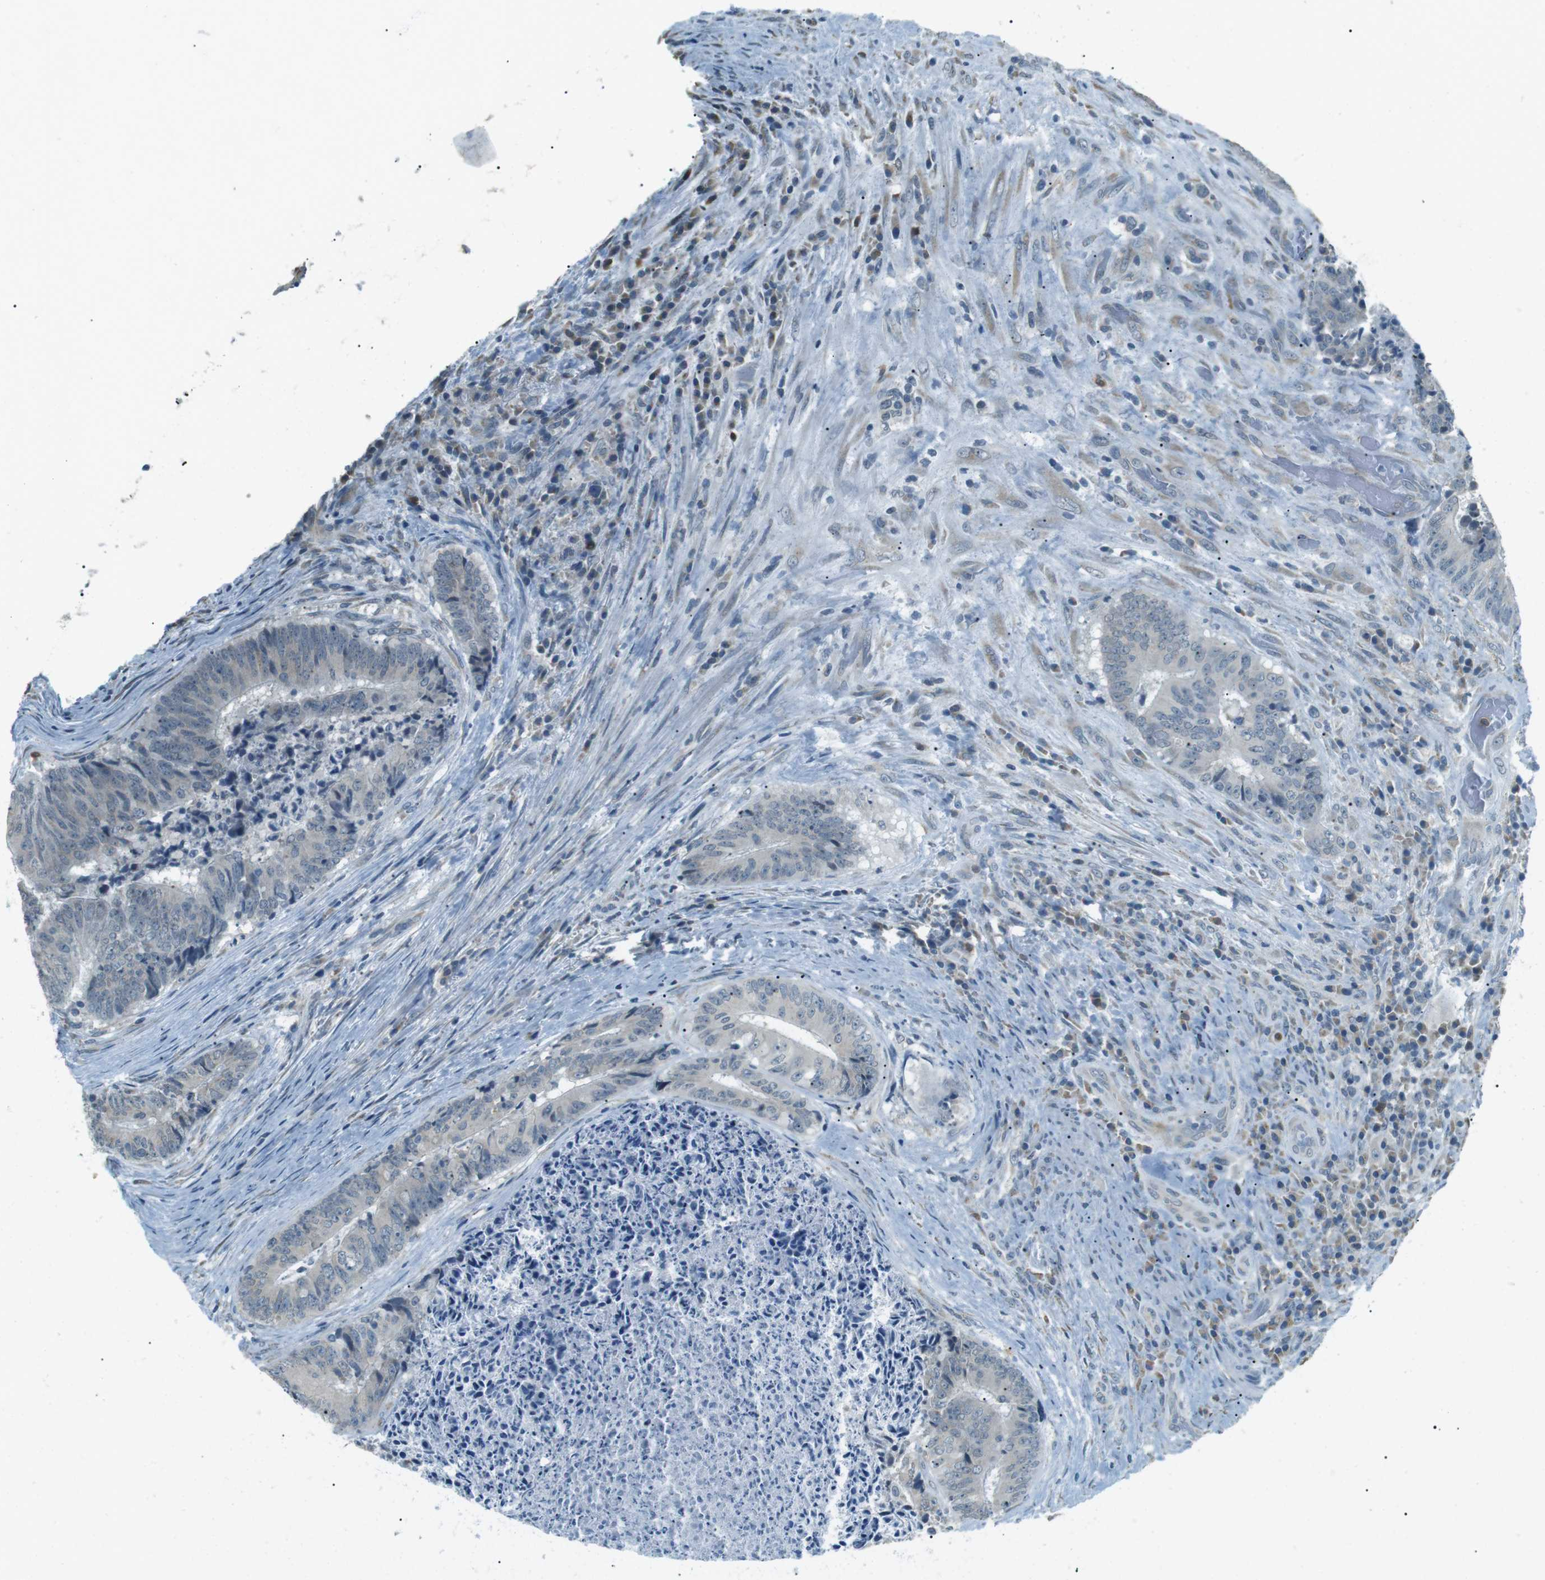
{"staining": {"intensity": "negative", "quantity": "none", "location": "none"}, "tissue": "colorectal cancer", "cell_type": "Tumor cells", "image_type": "cancer", "snomed": [{"axis": "morphology", "description": "Adenocarcinoma, NOS"}, {"axis": "topography", "description": "Rectum"}], "caption": "DAB (3,3'-diaminobenzidine) immunohistochemical staining of colorectal adenocarcinoma reveals no significant expression in tumor cells. The staining is performed using DAB brown chromogen with nuclei counter-stained in using hematoxylin.", "gene": "SERPINB2", "patient": {"sex": "male", "age": 72}}